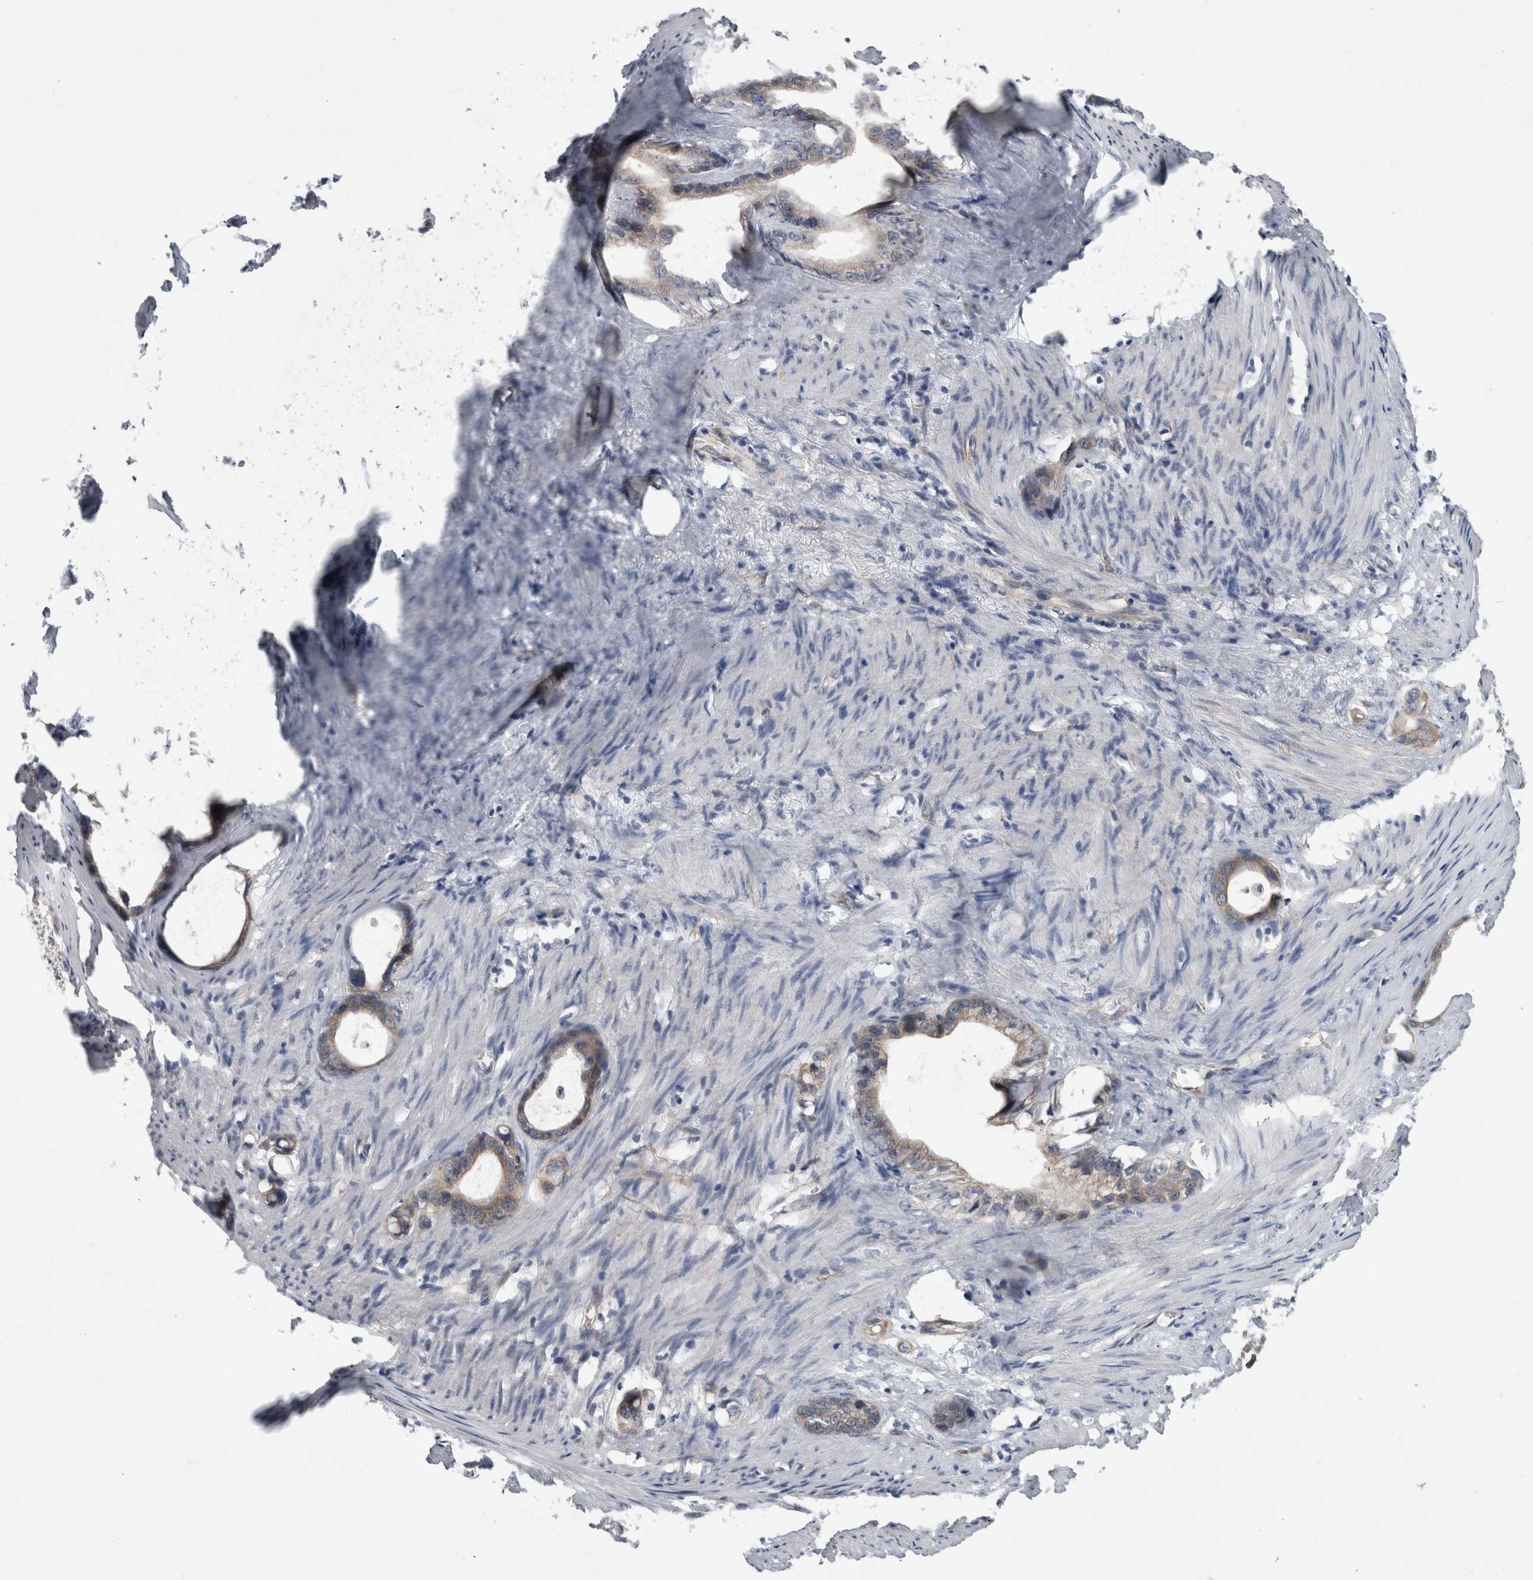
{"staining": {"intensity": "weak", "quantity": "25%-75%", "location": "cytoplasmic/membranous"}, "tissue": "stomach cancer", "cell_type": "Tumor cells", "image_type": "cancer", "snomed": [{"axis": "morphology", "description": "Adenocarcinoma, NOS"}, {"axis": "topography", "description": "Stomach"}], "caption": "Immunohistochemistry histopathology image of neoplastic tissue: adenocarcinoma (stomach) stained using immunohistochemistry (IHC) displays low levels of weak protein expression localized specifically in the cytoplasmic/membranous of tumor cells, appearing as a cytoplasmic/membranous brown color.", "gene": "FAM83H", "patient": {"sex": "female", "age": 75}}